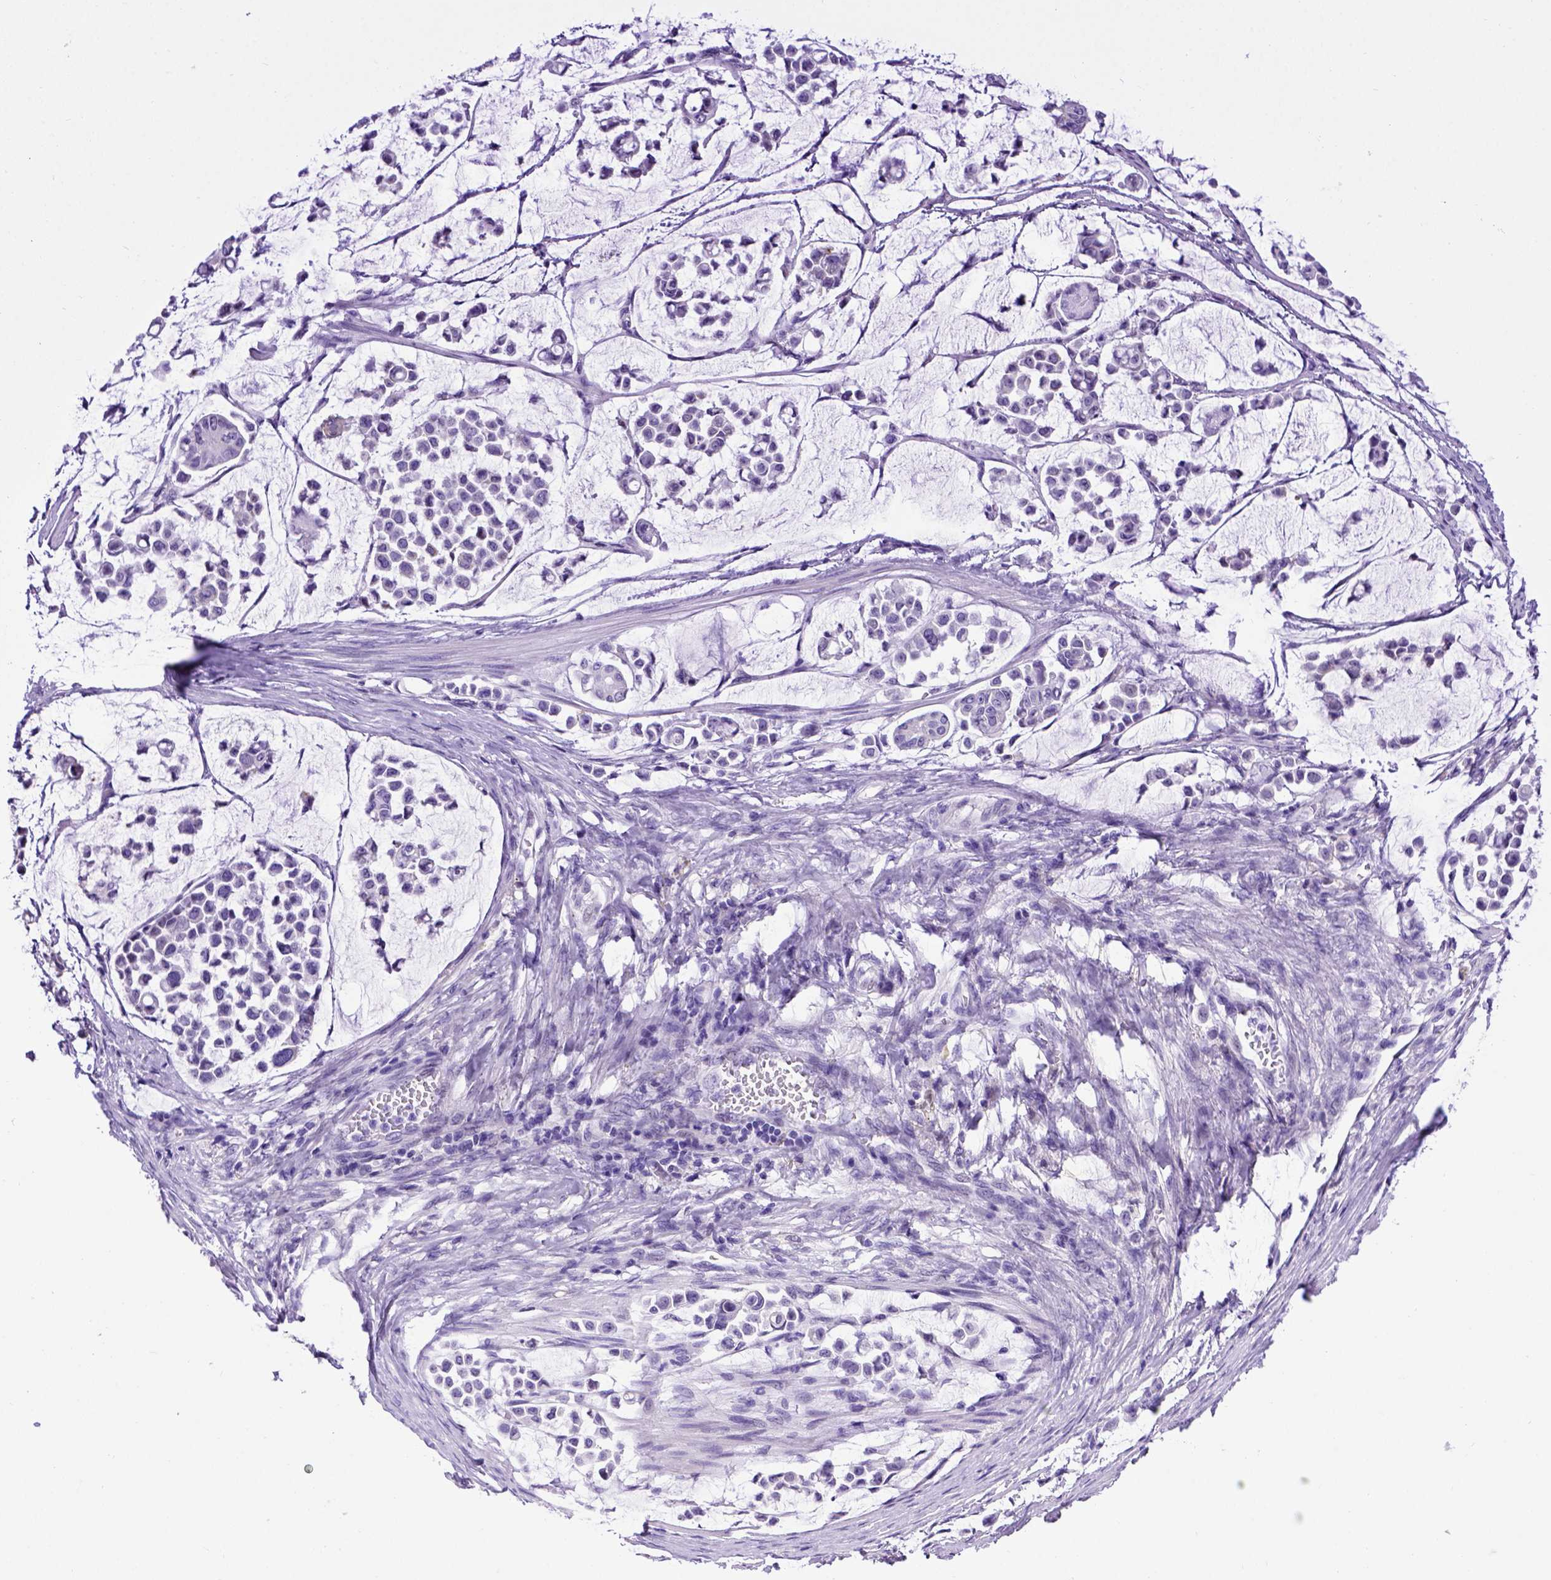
{"staining": {"intensity": "weak", "quantity": "<25%", "location": "cytoplasmic/membranous"}, "tissue": "stomach cancer", "cell_type": "Tumor cells", "image_type": "cancer", "snomed": [{"axis": "morphology", "description": "Adenocarcinoma, NOS"}, {"axis": "topography", "description": "Stomach"}], "caption": "Tumor cells are negative for brown protein staining in adenocarcinoma (stomach).", "gene": "ADAM12", "patient": {"sex": "male", "age": 82}}